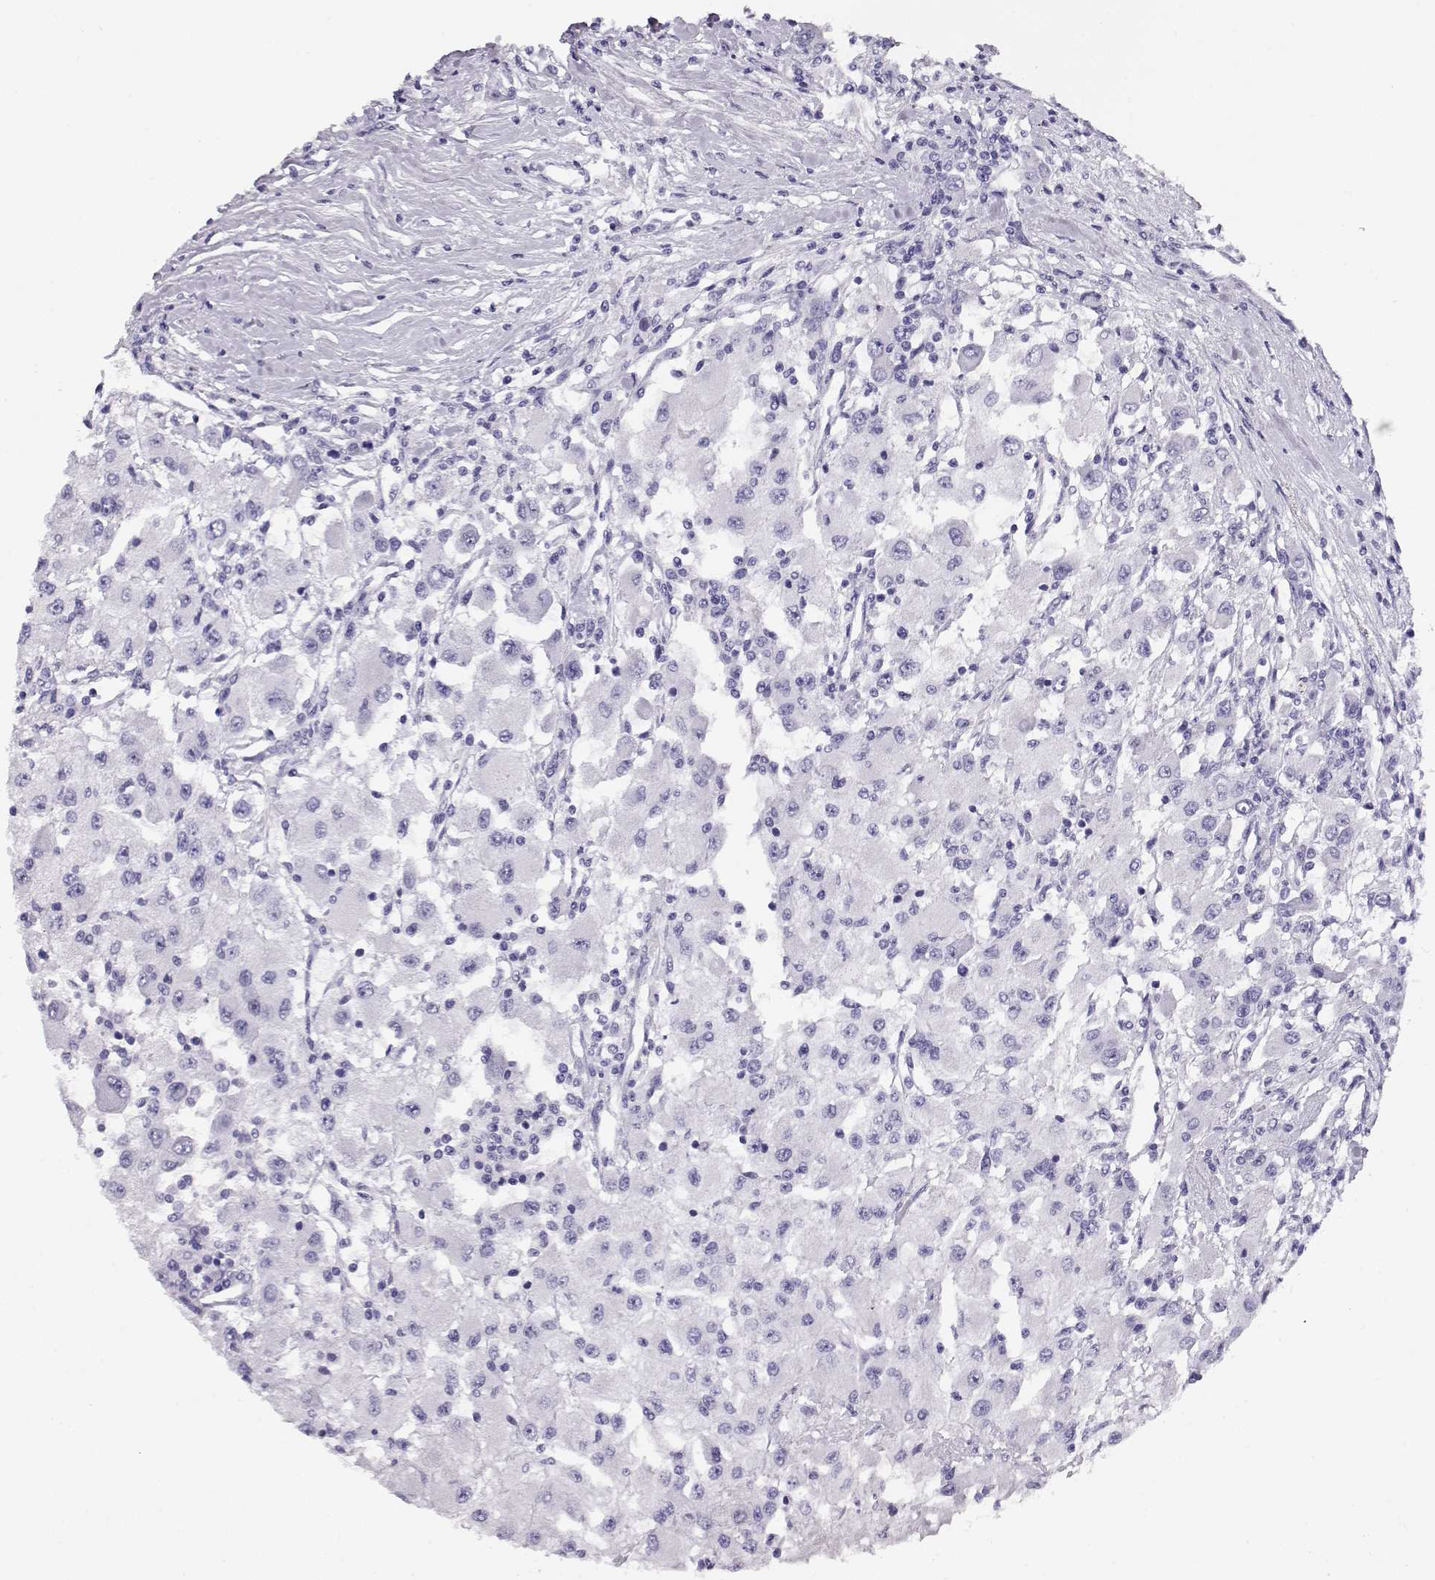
{"staining": {"intensity": "negative", "quantity": "none", "location": "none"}, "tissue": "renal cancer", "cell_type": "Tumor cells", "image_type": "cancer", "snomed": [{"axis": "morphology", "description": "Adenocarcinoma, NOS"}, {"axis": "topography", "description": "Kidney"}], "caption": "DAB (3,3'-diaminobenzidine) immunohistochemical staining of renal cancer shows no significant expression in tumor cells. (DAB (3,3'-diaminobenzidine) immunohistochemistry visualized using brightfield microscopy, high magnification).", "gene": "CRX", "patient": {"sex": "female", "age": 67}}